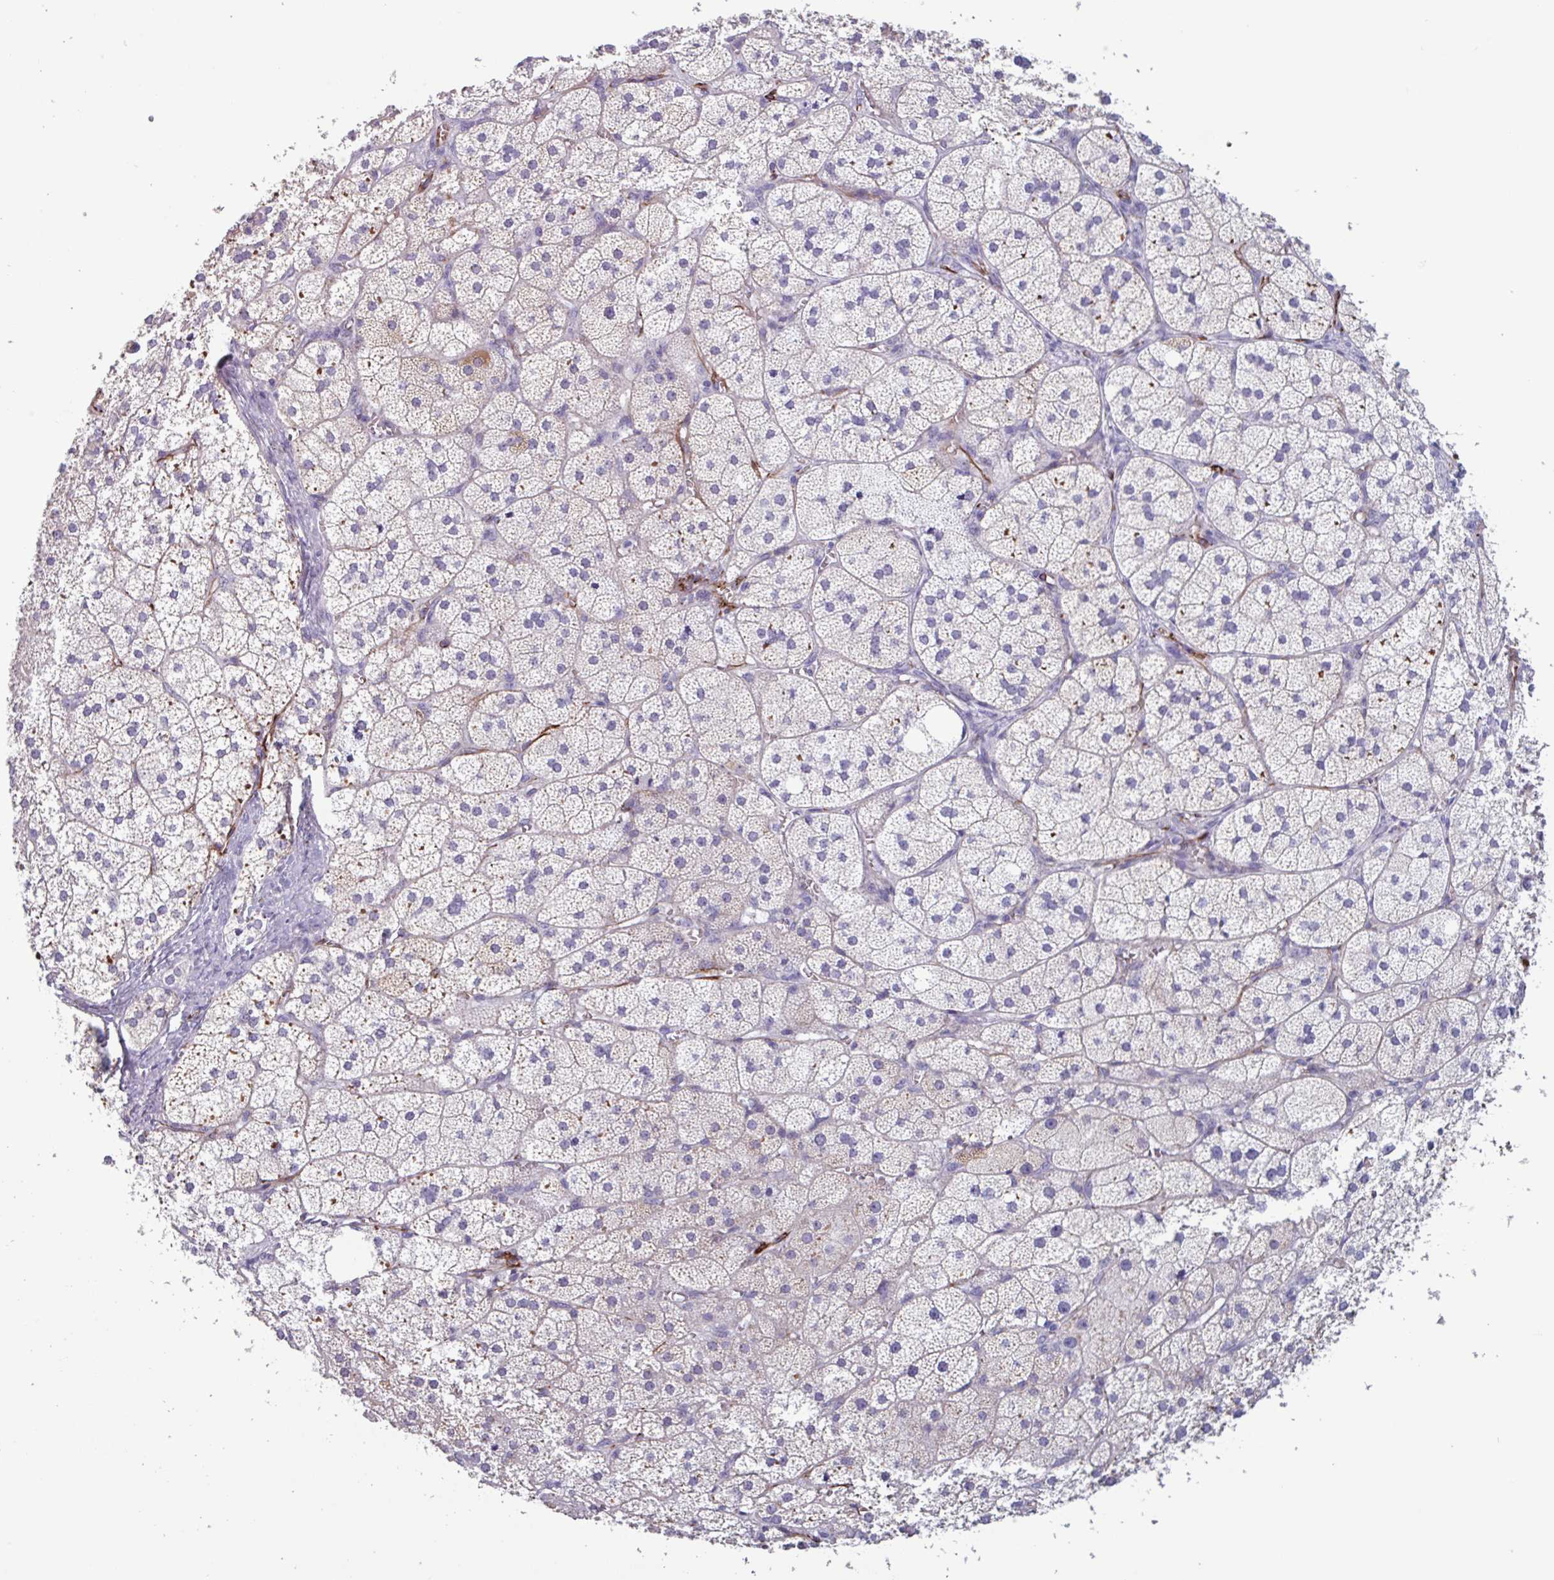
{"staining": {"intensity": "weak", "quantity": "25%-75%", "location": "cytoplasmic/membranous"}, "tissue": "adrenal gland", "cell_type": "Glandular cells", "image_type": "normal", "snomed": [{"axis": "morphology", "description": "Normal tissue, NOS"}, {"axis": "topography", "description": "Adrenal gland"}], "caption": "The photomicrograph reveals immunohistochemical staining of benign adrenal gland. There is weak cytoplasmic/membranous expression is appreciated in approximately 25%-75% of glandular cells.", "gene": "BTD", "patient": {"sex": "female", "age": 52}}